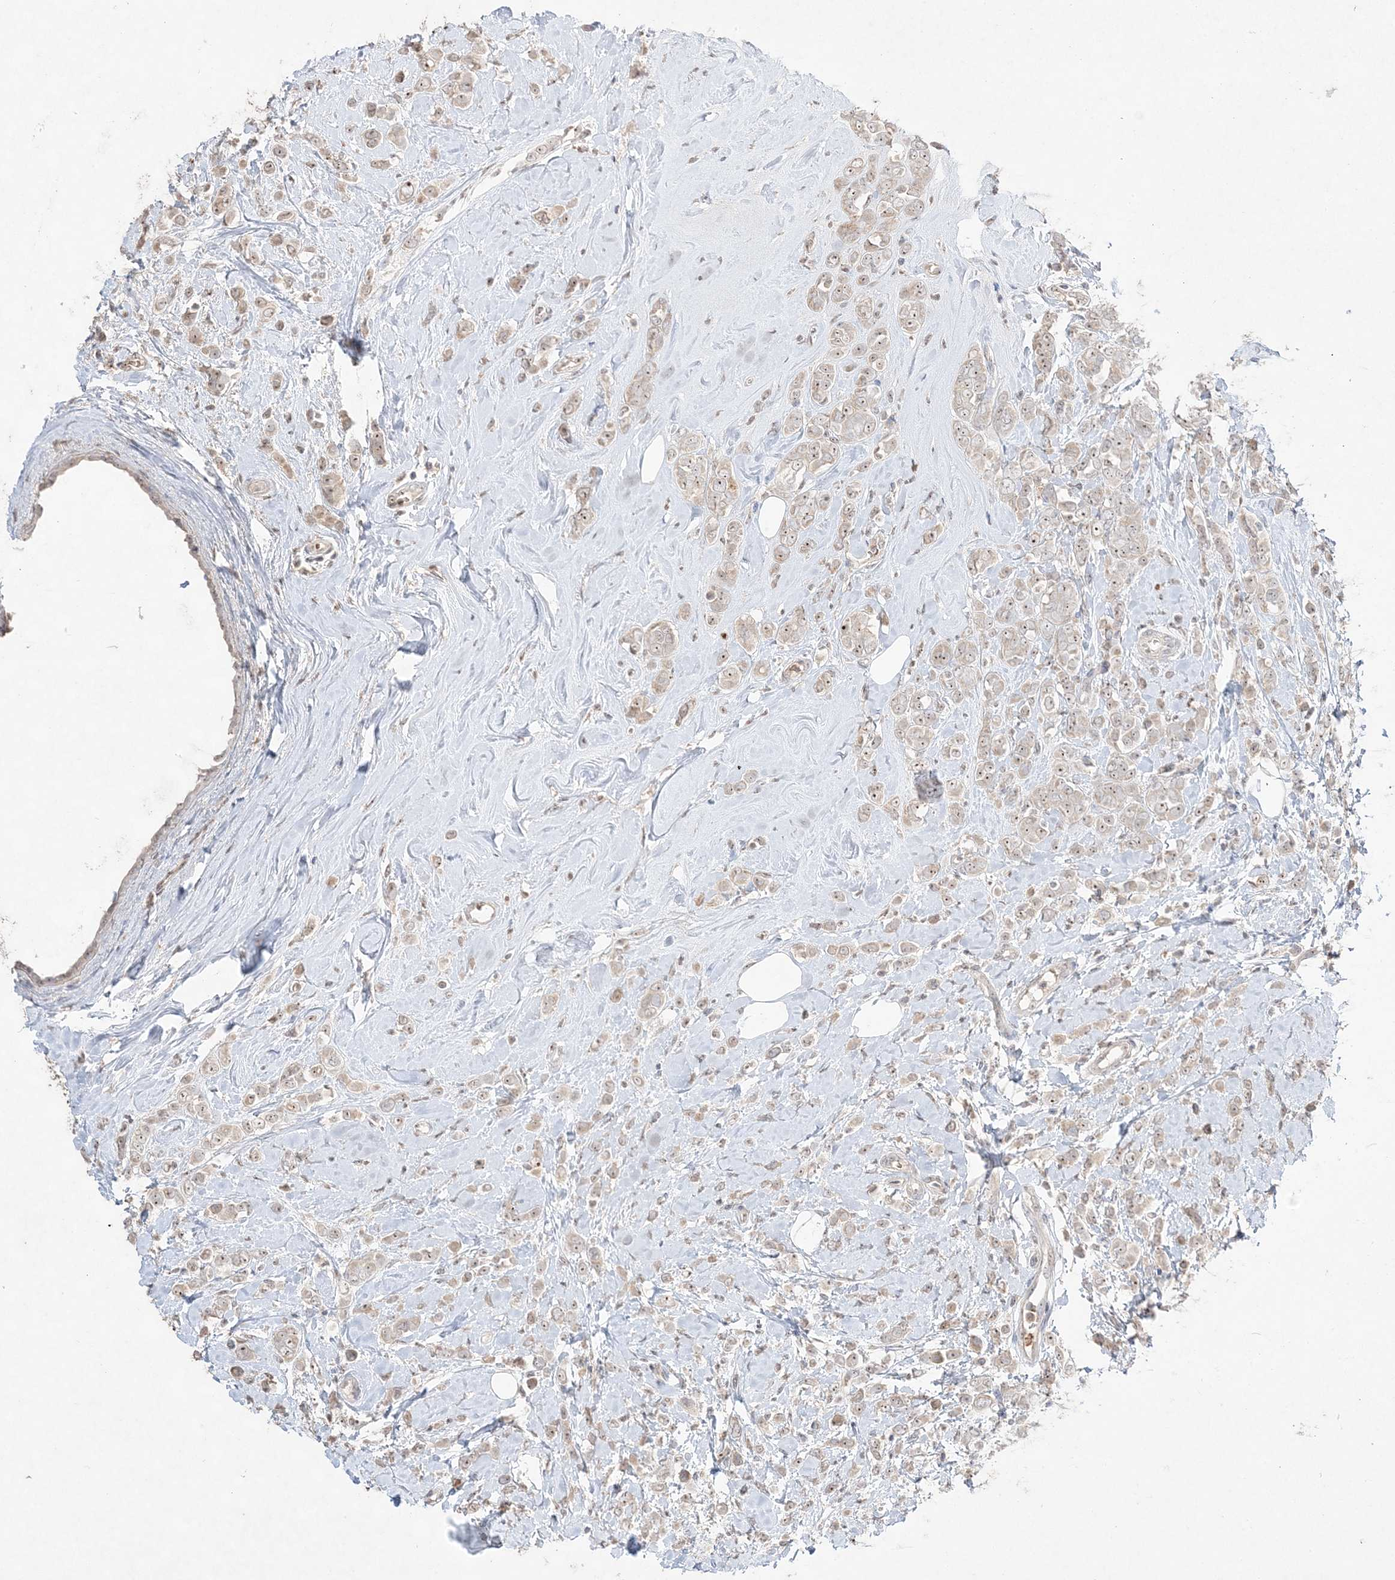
{"staining": {"intensity": "weak", "quantity": "25%-75%", "location": "nuclear"}, "tissue": "breast cancer", "cell_type": "Tumor cells", "image_type": "cancer", "snomed": [{"axis": "morphology", "description": "Lobular carcinoma"}, {"axis": "topography", "description": "Breast"}], "caption": "Tumor cells display low levels of weak nuclear staining in approximately 25%-75% of cells in human breast cancer (lobular carcinoma).", "gene": "NOP16", "patient": {"sex": "female", "age": 47}}